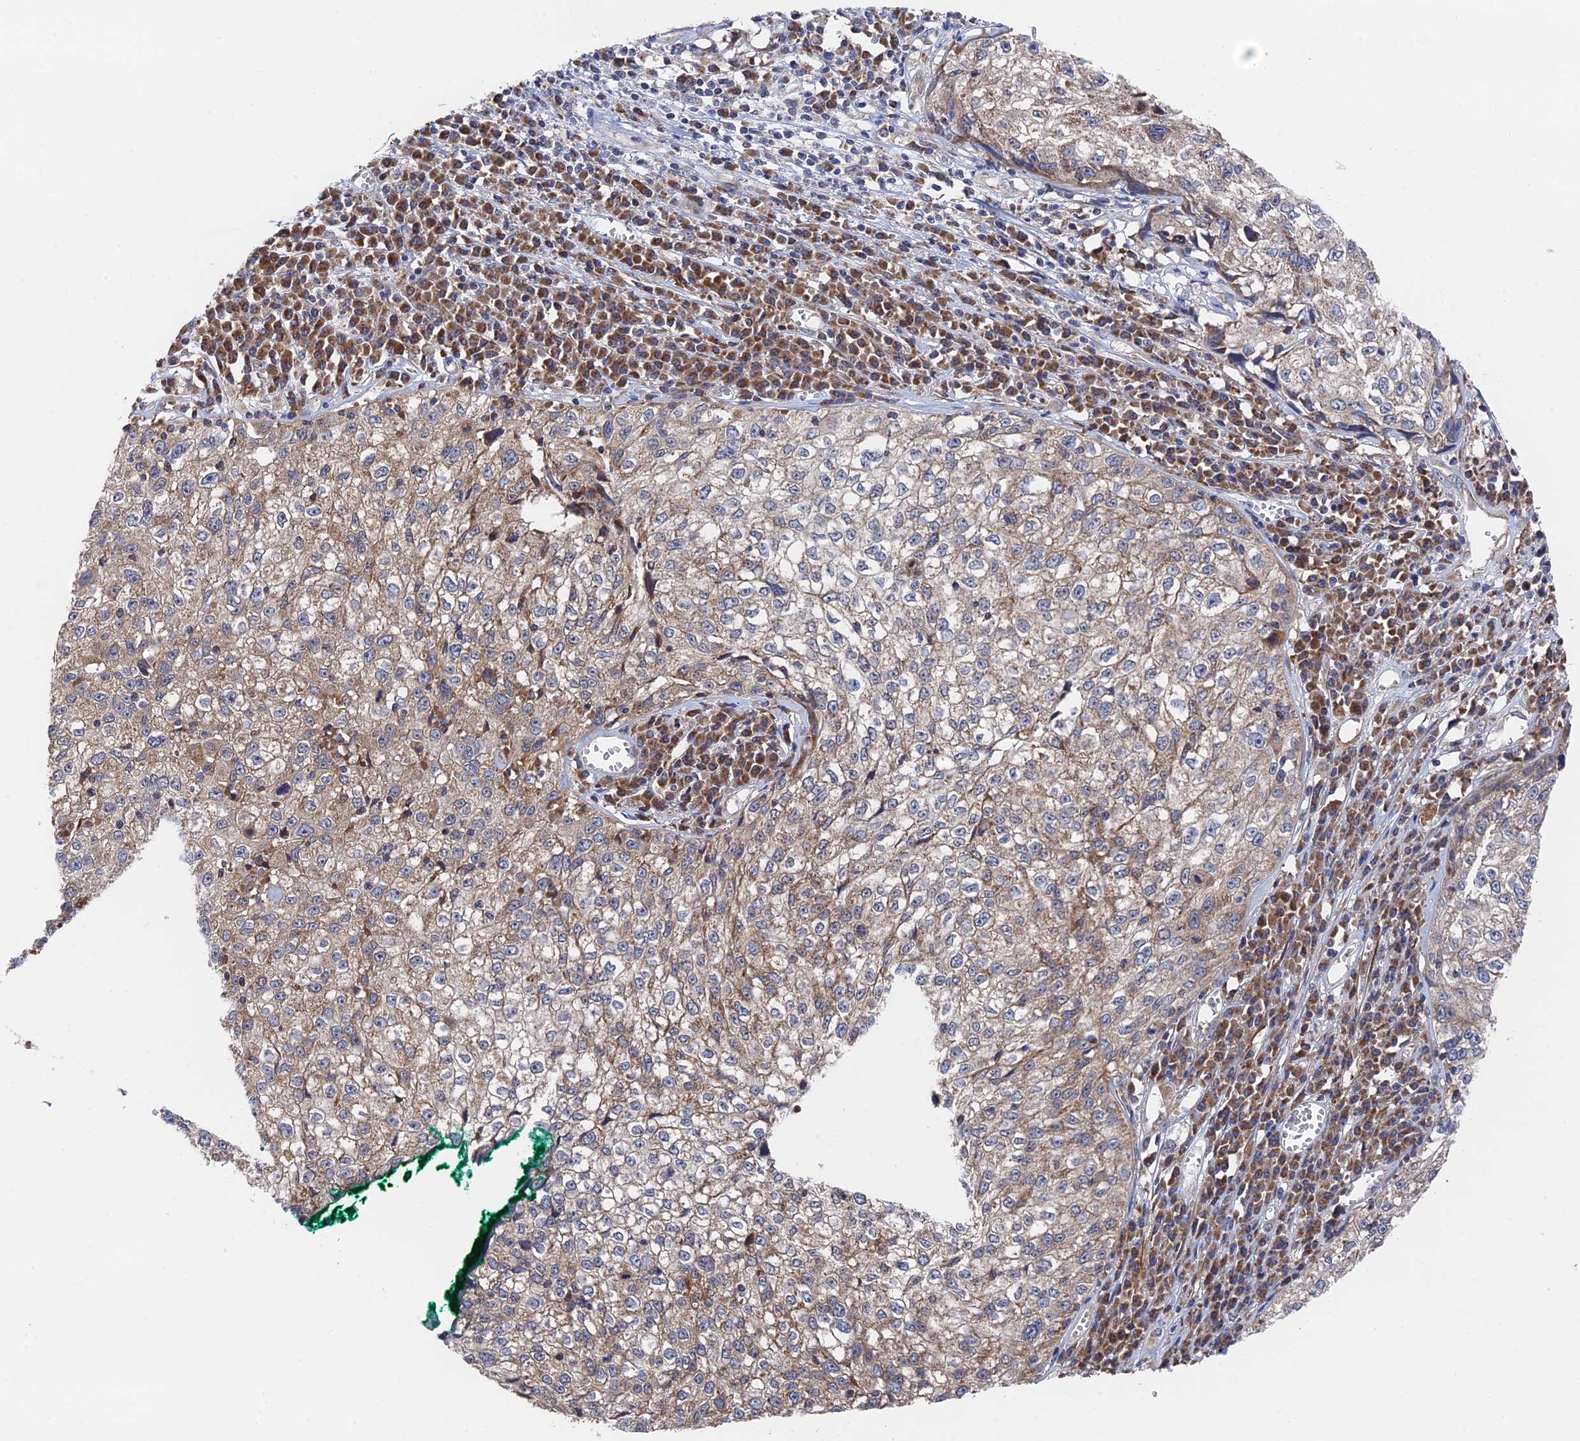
{"staining": {"intensity": "weak", "quantity": ">75%", "location": "cytoplasmic/membranous"}, "tissue": "cervical cancer", "cell_type": "Tumor cells", "image_type": "cancer", "snomed": [{"axis": "morphology", "description": "Squamous cell carcinoma, NOS"}, {"axis": "topography", "description": "Cervix"}], "caption": "Immunohistochemical staining of squamous cell carcinoma (cervical) shows low levels of weak cytoplasmic/membranous positivity in about >75% of tumor cells.", "gene": "ZNF320", "patient": {"sex": "female", "age": 57}}